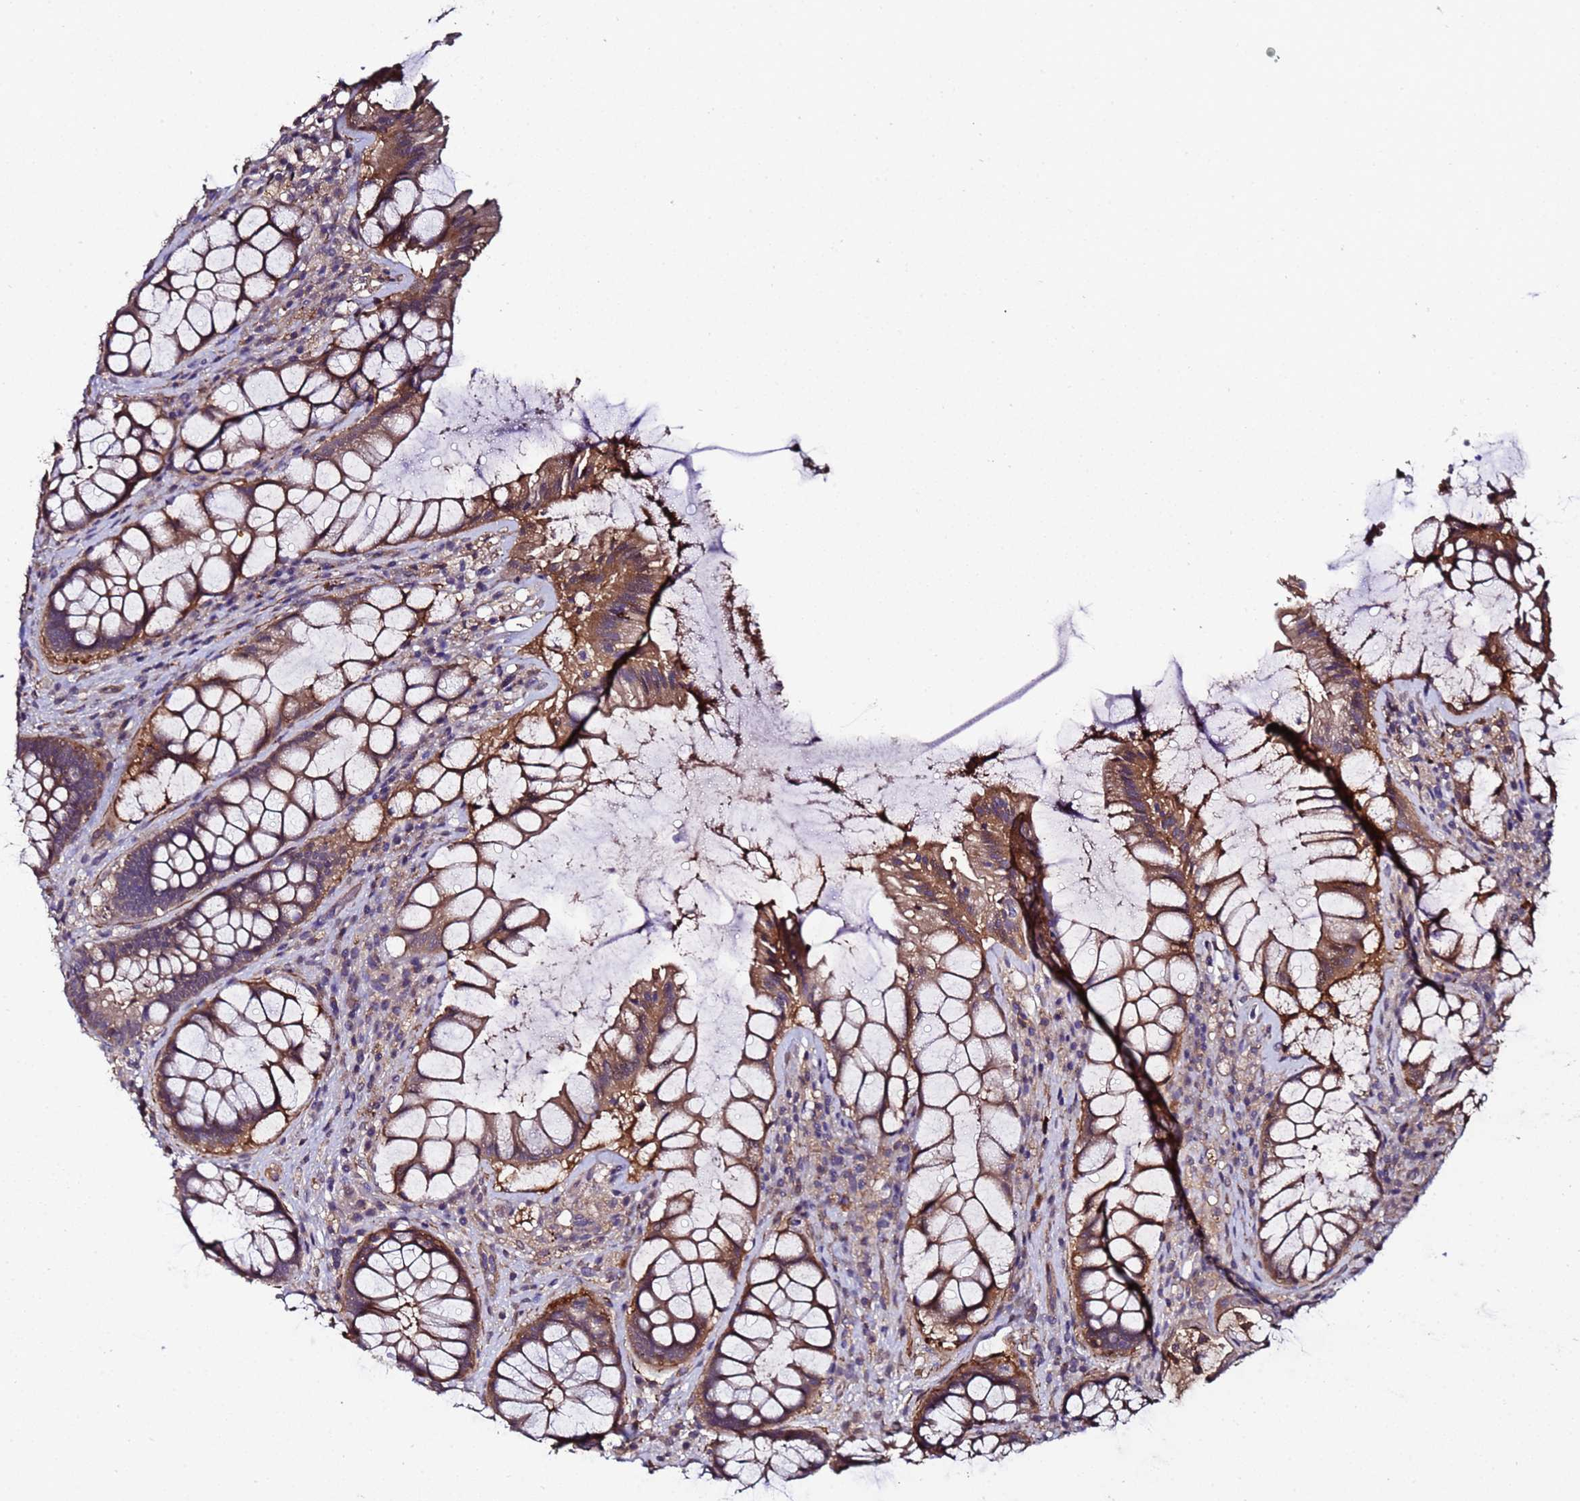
{"staining": {"intensity": "moderate", "quantity": ">75%", "location": "cytoplasmic/membranous"}, "tissue": "rectum", "cell_type": "Glandular cells", "image_type": "normal", "snomed": [{"axis": "morphology", "description": "Normal tissue, NOS"}, {"axis": "topography", "description": "Rectum"}], "caption": "Protein positivity by immunohistochemistry exhibits moderate cytoplasmic/membranous staining in approximately >75% of glandular cells in benign rectum.", "gene": "GSTCD", "patient": {"sex": "female", "age": 58}}